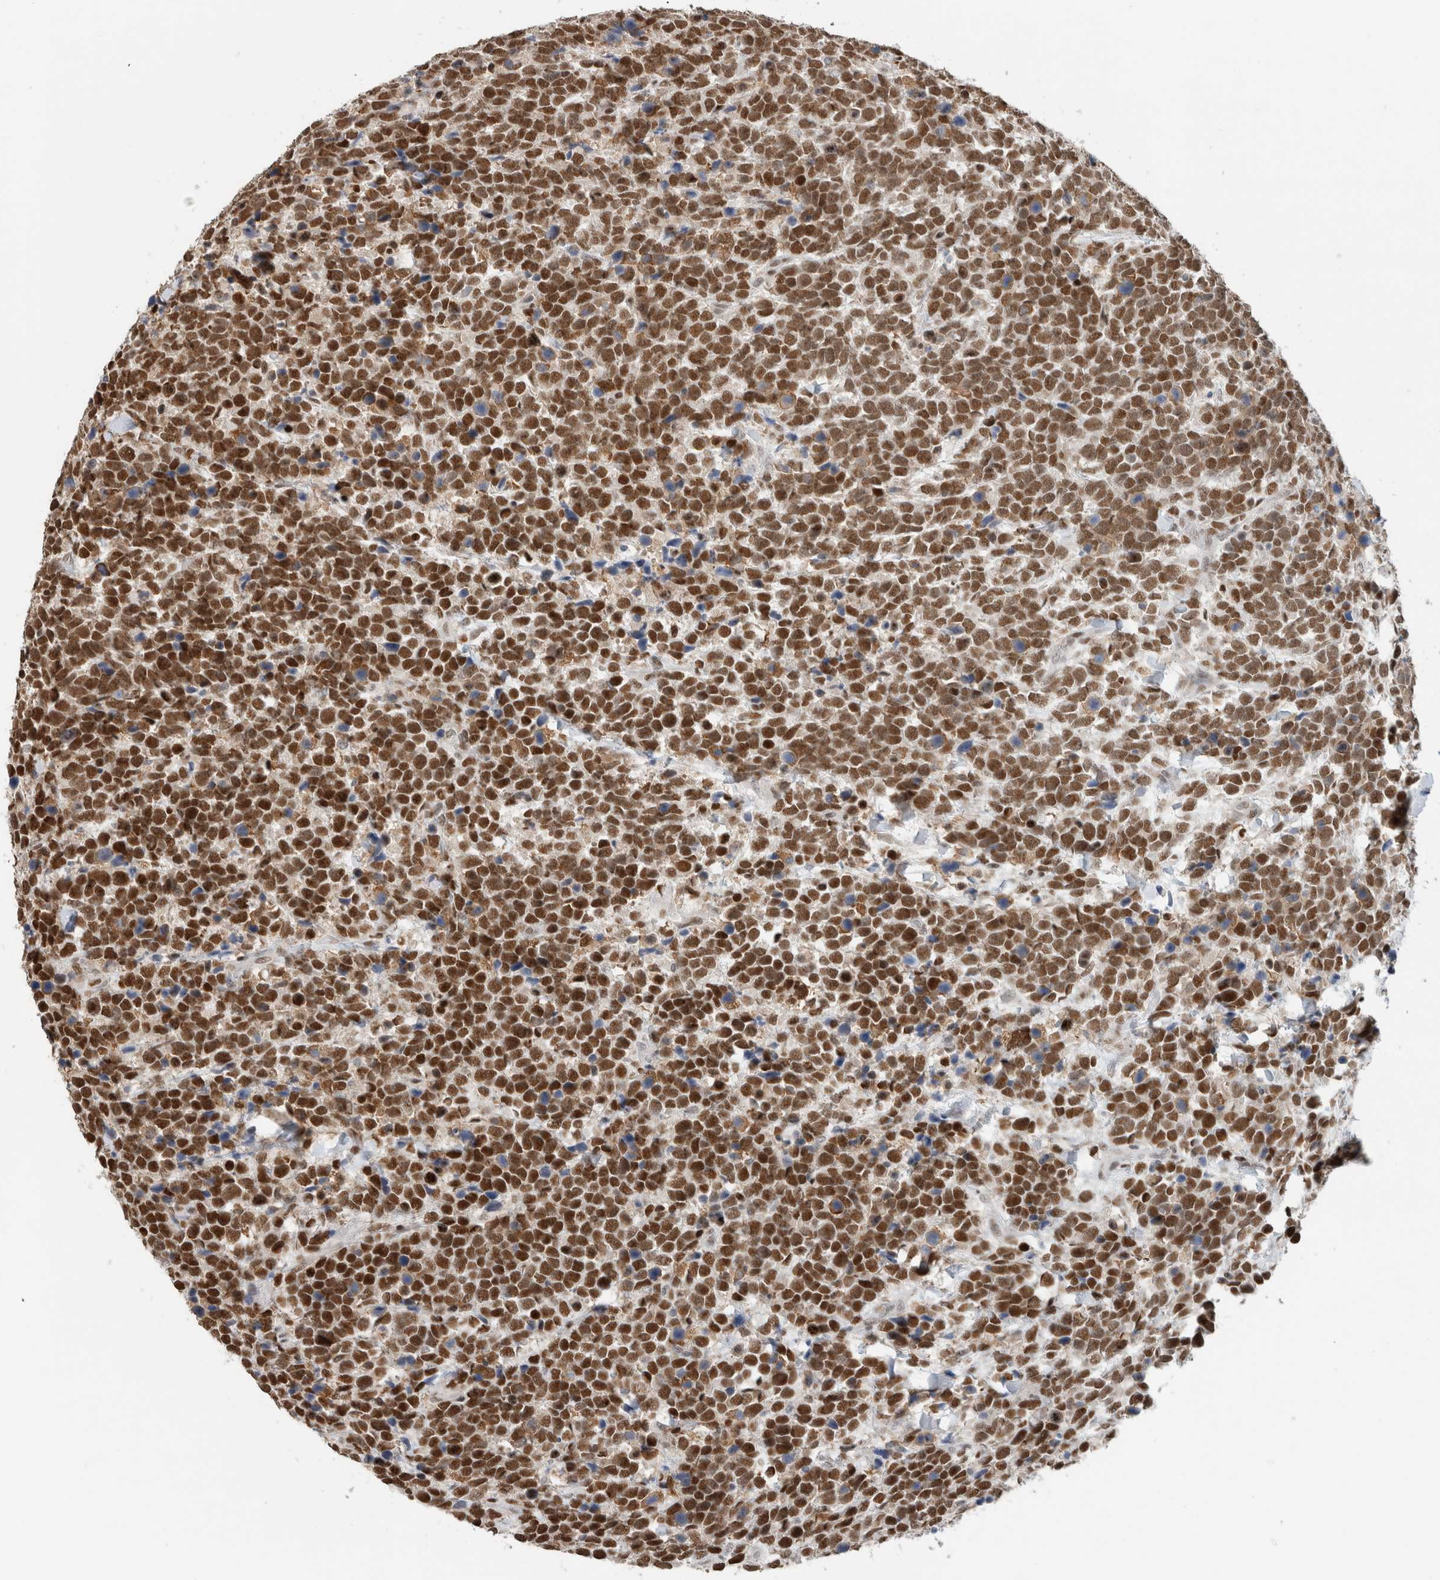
{"staining": {"intensity": "strong", "quantity": ">75%", "location": "nuclear"}, "tissue": "urothelial cancer", "cell_type": "Tumor cells", "image_type": "cancer", "snomed": [{"axis": "morphology", "description": "Urothelial carcinoma, High grade"}, {"axis": "topography", "description": "Urinary bladder"}], "caption": "Protein positivity by immunohistochemistry (IHC) reveals strong nuclear expression in about >75% of tumor cells in urothelial cancer. The protein of interest is shown in brown color, while the nuclei are stained blue.", "gene": "HNRNPR", "patient": {"sex": "female", "age": 82}}